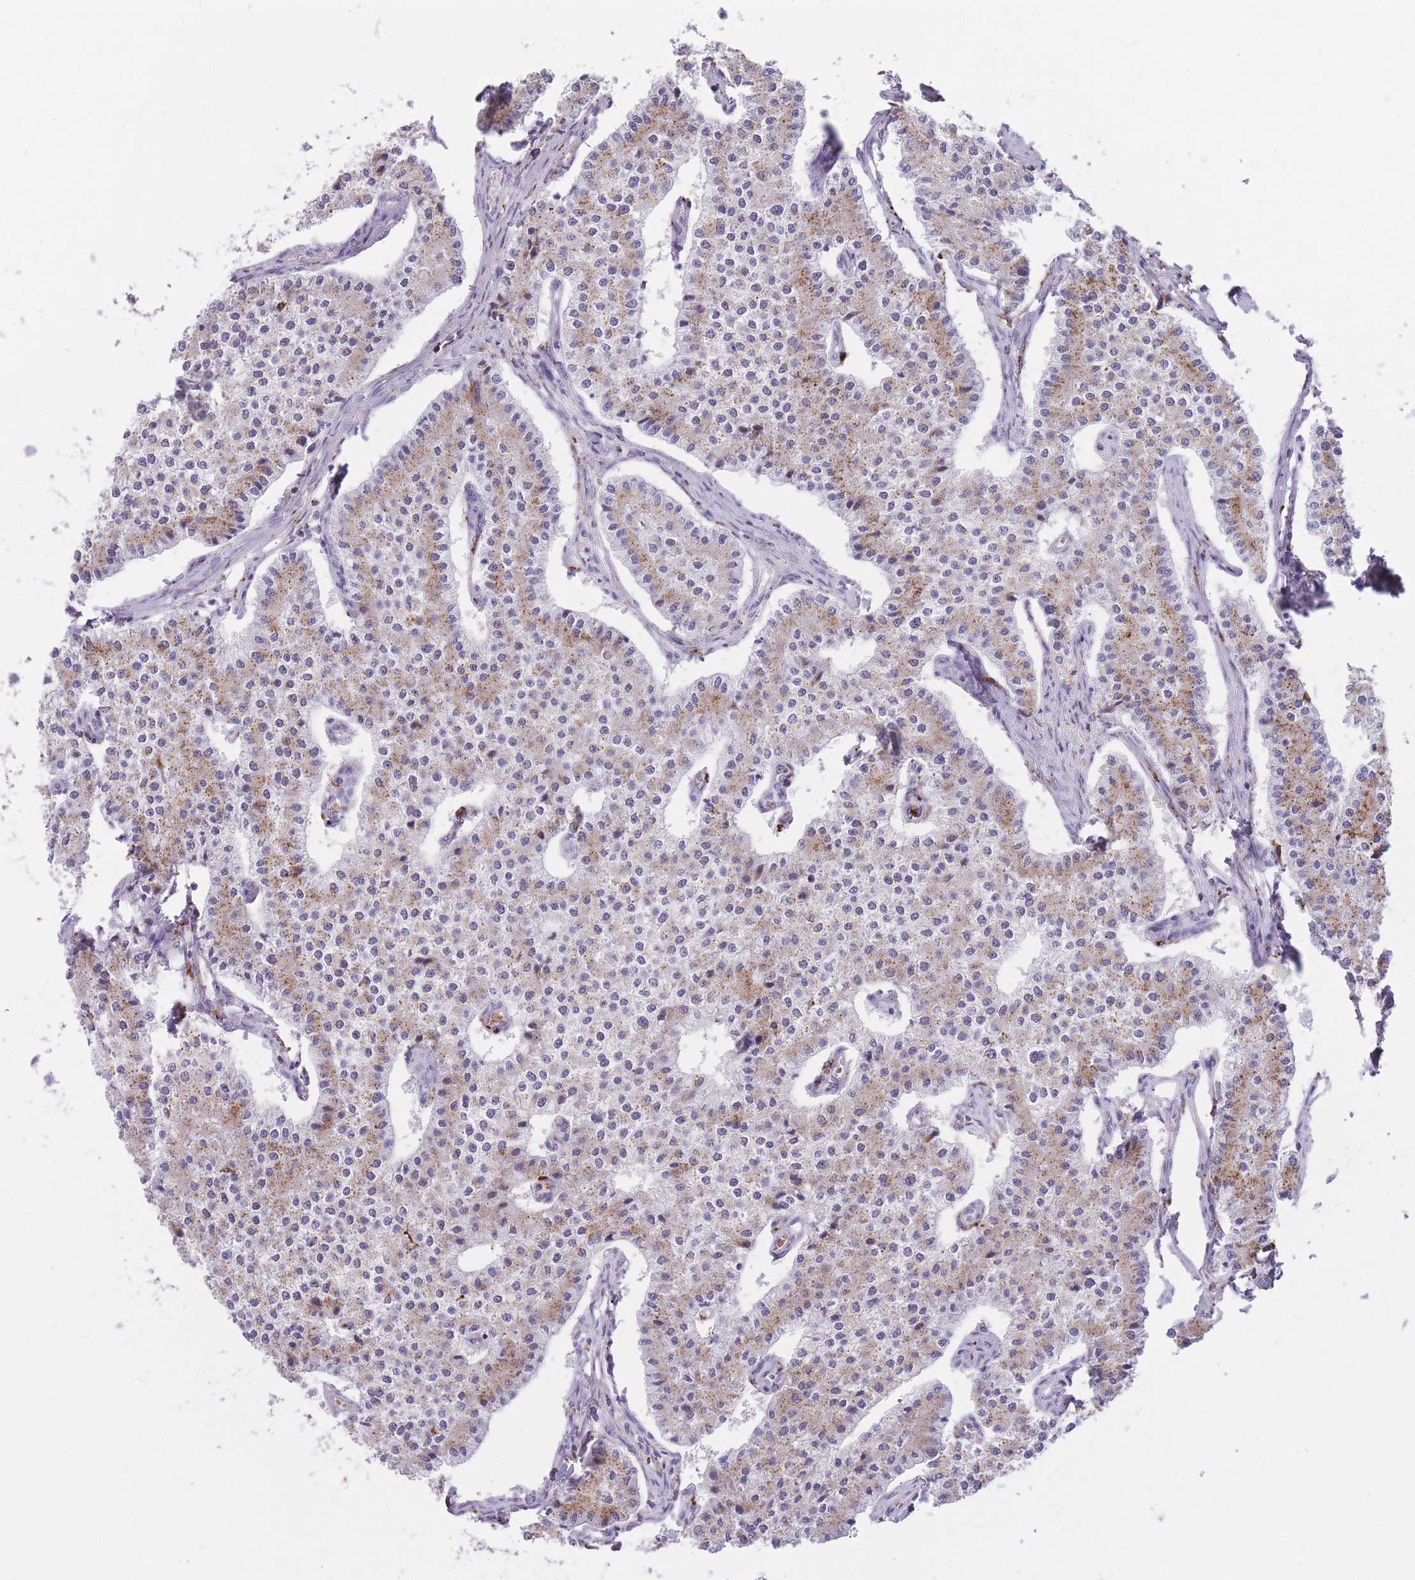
{"staining": {"intensity": "moderate", "quantity": "25%-75%", "location": "cytoplasmic/membranous"}, "tissue": "carcinoid", "cell_type": "Tumor cells", "image_type": "cancer", "snomed": [{"axis": "morphology", "description": "Carcinoid, malignant, NOS"}, {"axis": "topography", "description": "Colon"}], "caption": "Immunohistochemical staining of carcinoid (malignant) exhibits medium levels of moderate cytoplasmic/membranous protein staining in approximately 25%-75% of tumor cells.", "gene": "GNAT1", "patient": {"sex": "female", "age": 52}}